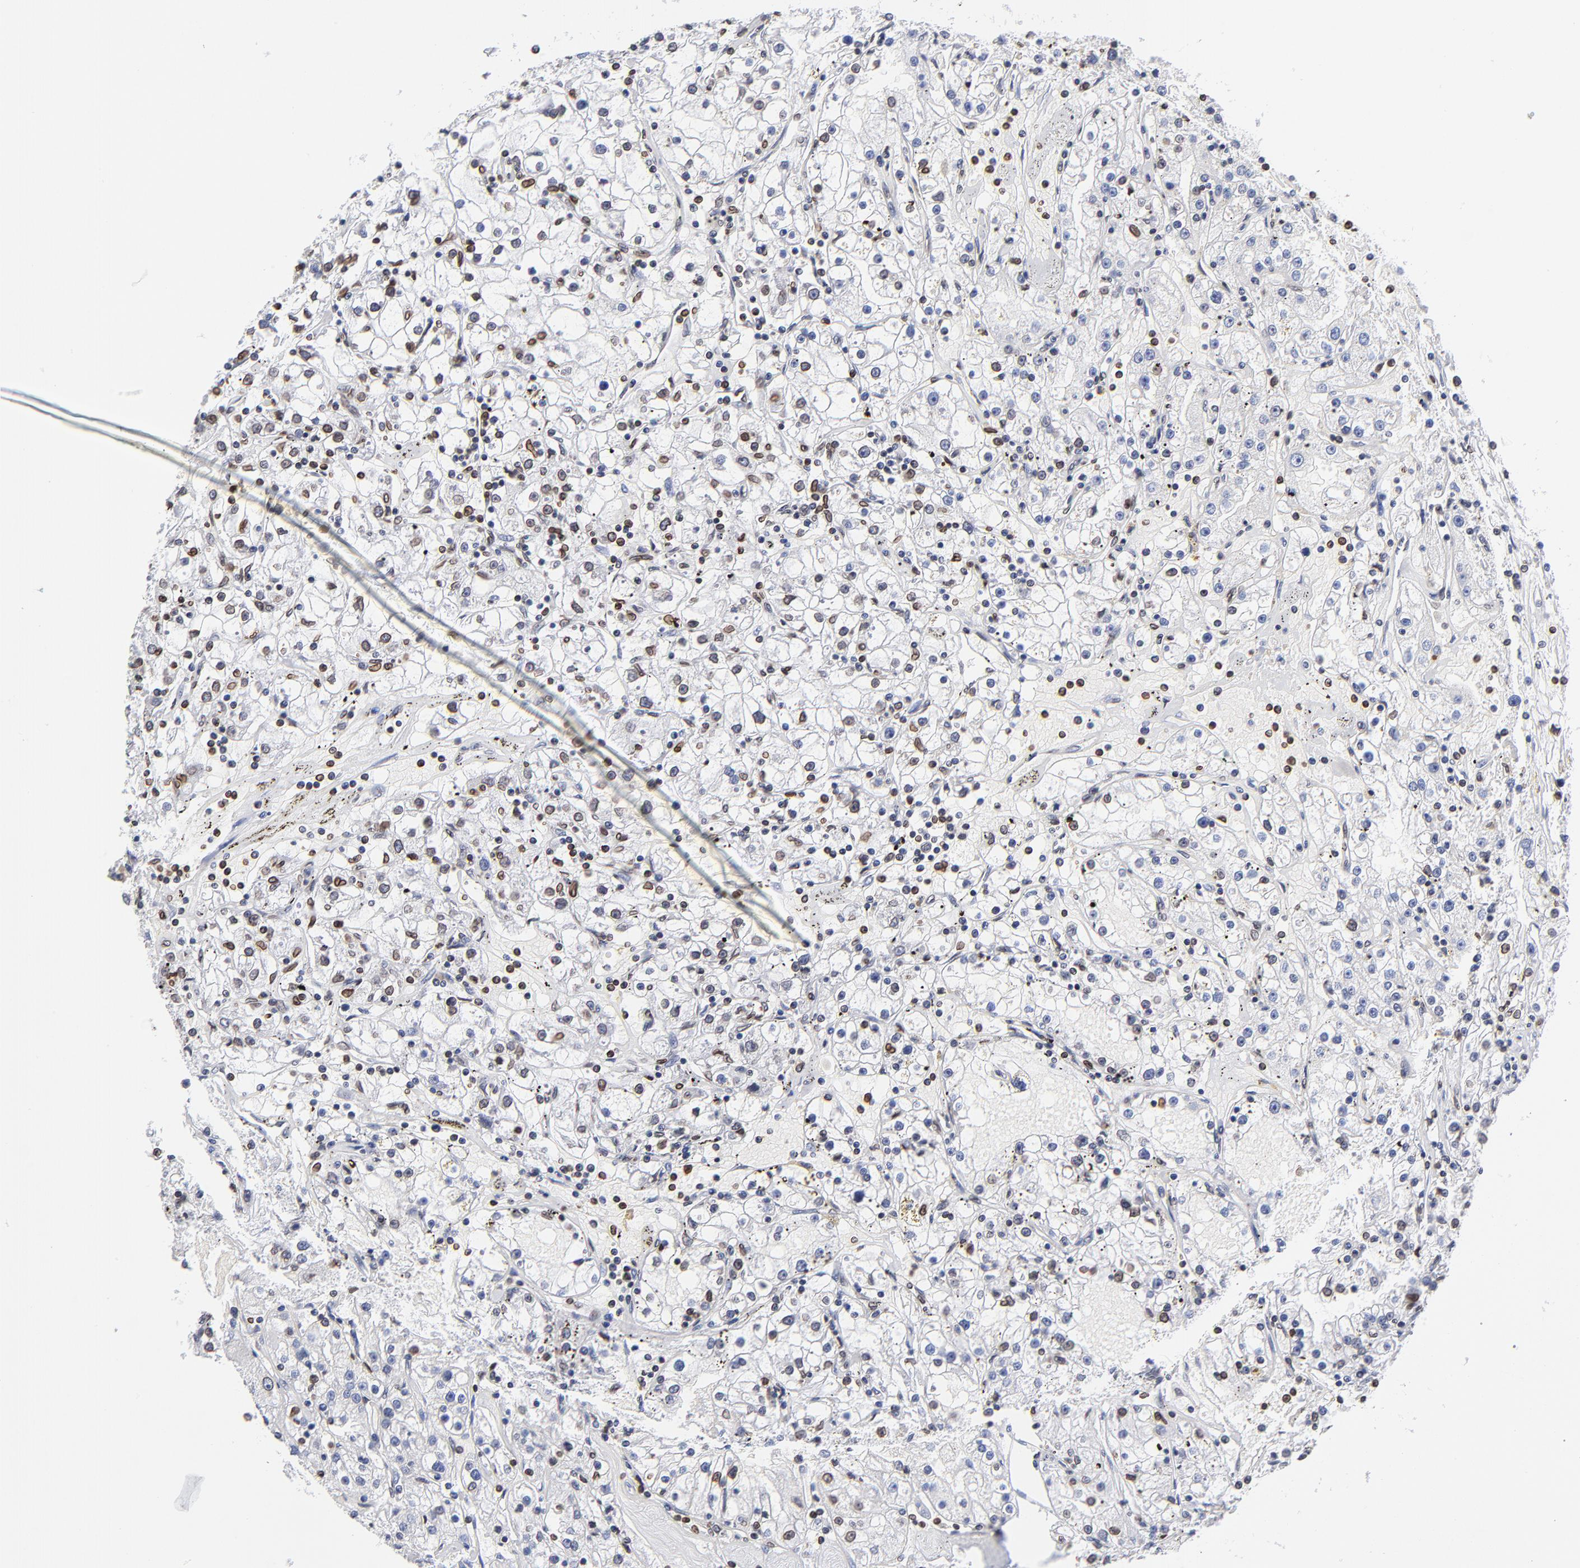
{"staining": {"intensity": "weak", "quantity": "<25%", "location": "cytoplasmic/membranous,nuclear"}, "tissue": "renal cancer", "cell_type": "Tumor cells", "image_type": "cancer", "snomed": [{"axis": "morphology", "description": "Adenocarcinoma, NOS"}, {"axis": "topography", "description": "Kidney"}], "caption": "This is an IHC micrograph of human adenocarcinoma (renal). There is no positivity in tumor cells.", "gene": "THAP7", "patient": {"sex": "male", "age": 56}}